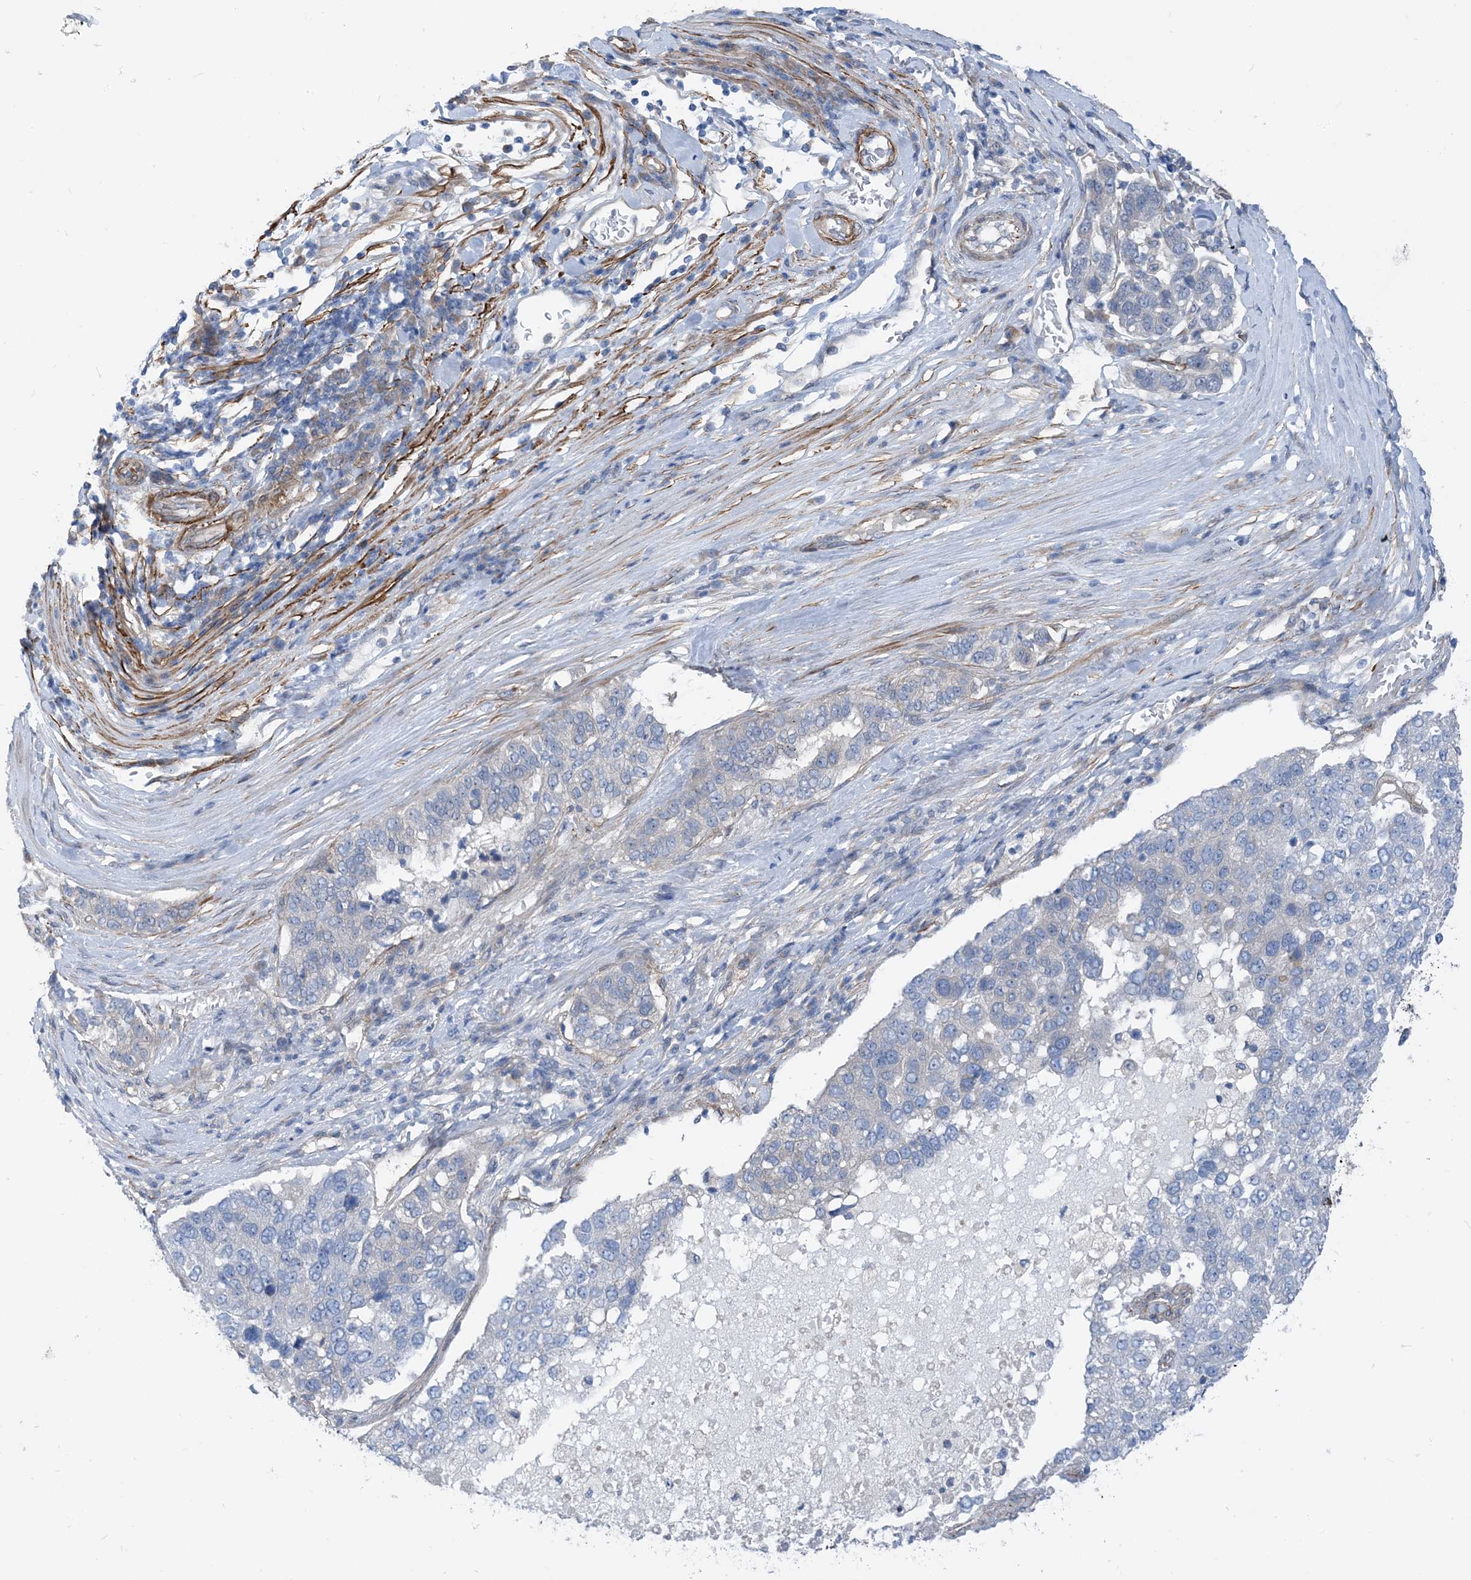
{"staining": {"intensity": "negative", "quantity": "none", "location": "none"}, "tissue": "pancreatic cancer", "cell_type": "Tumor cells", "image_type": "cancer", "snomed": [{"axis": "morphology", "description": "Adenocarcinoma, NOS"}, {"axis": "topography", "description": "Pancreas"}], "caption": "This is an IHC photomicrograph of adenocarcinoma (pancreatic). There is no positivity in tumor cells.", "gene": "PLEKHA3", "patient": {"sex": "female", "age": 61}}